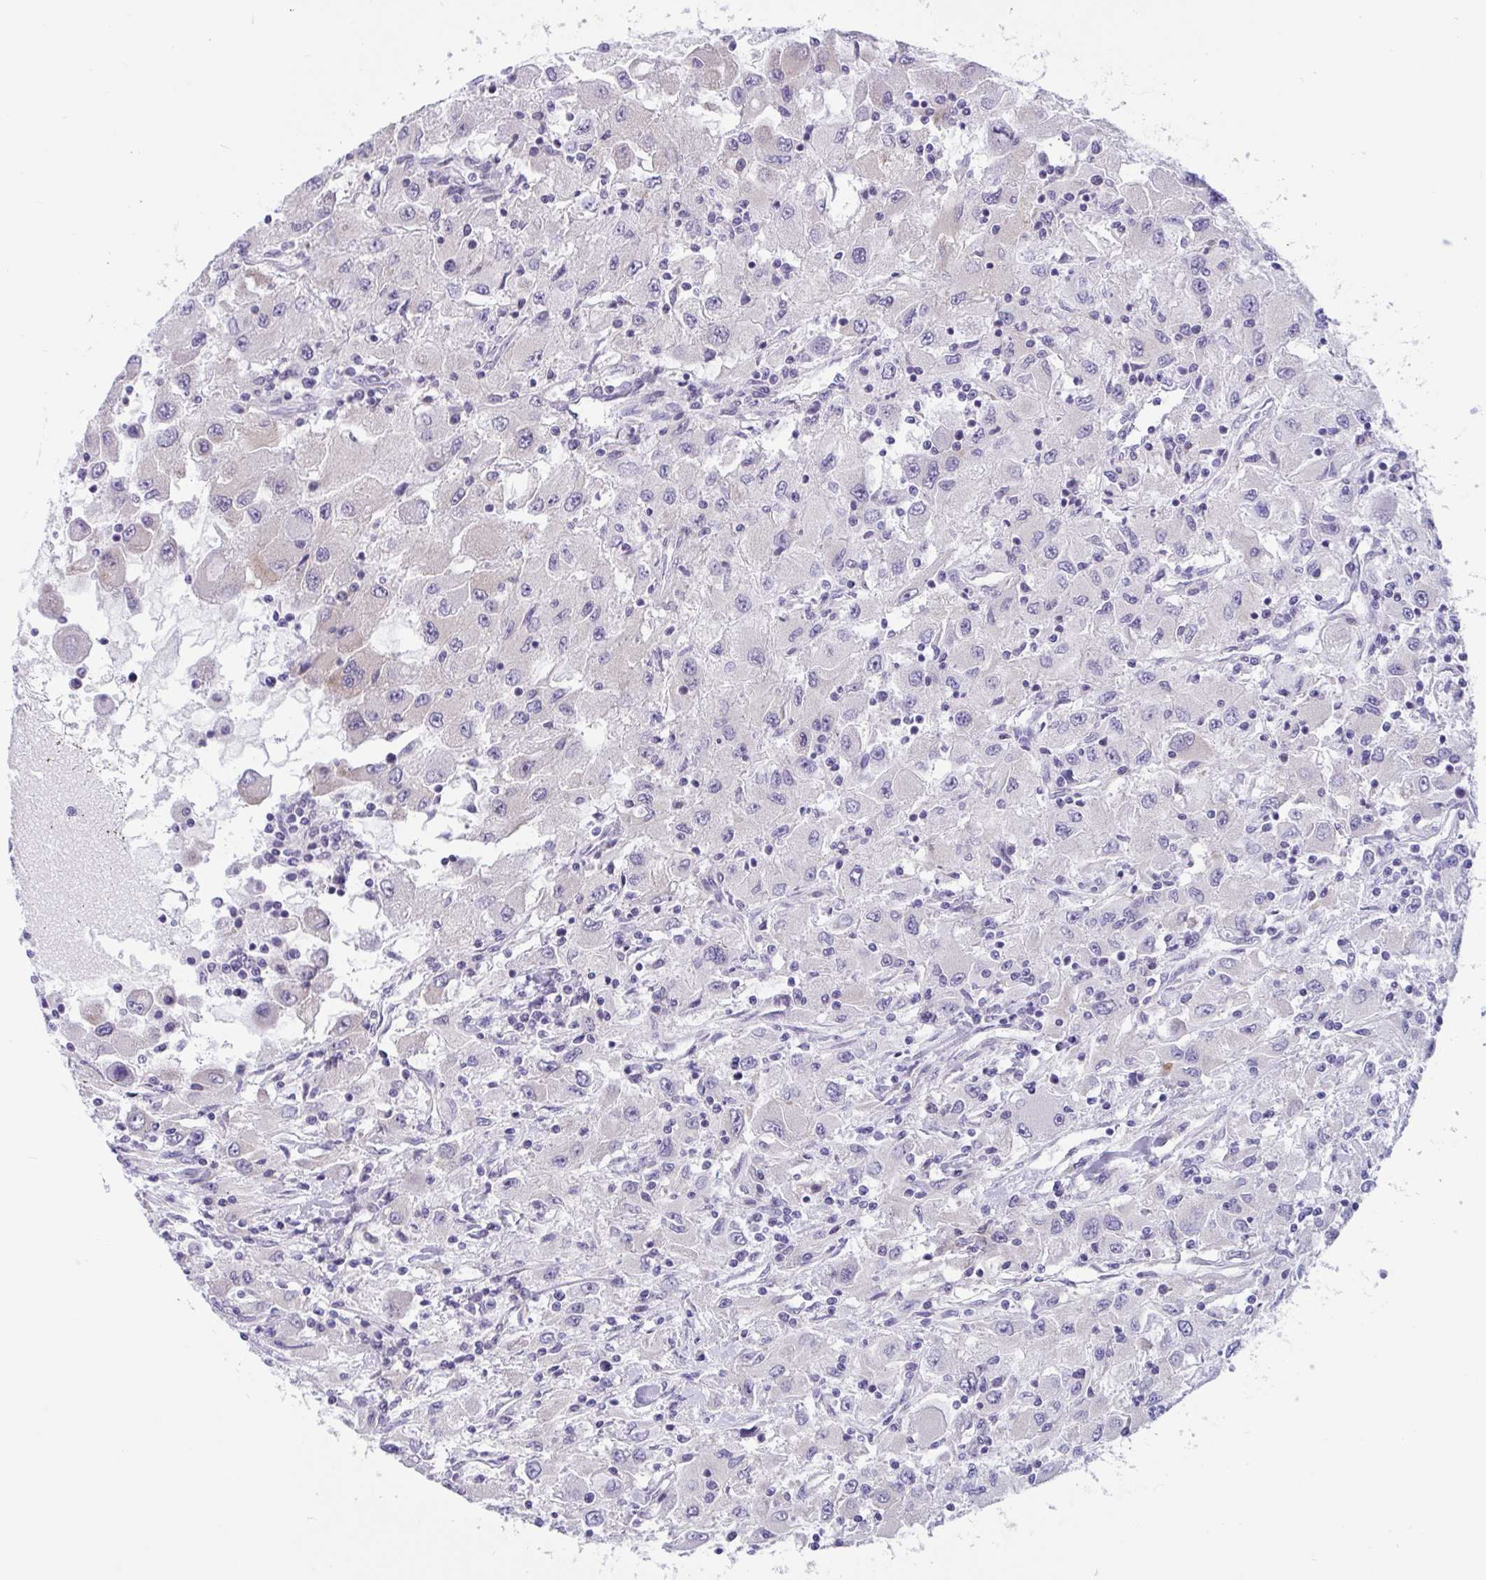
{"staining": {"intensity": "negative", "quantity": "none", "location": "none"}, "tissue": "renal cancer", "cell_type": "Tumor cells", "image_type": "cancer", "snomed": [{"axis": "morphology", "description": "Adenocarcinoma, NOS"}, {"axis": "topography", "description": "Kidney"}], "caption": "Tumor cells show no significant expression in adenocarcinoma (renal). (Stains: DAB (3,3'-diaminobenzidine) immunohistochemistry with hematoxylin counter stain, Microscopy: brightfield microscopy at high magnification).", "gene": "CAMLG", "patient": {"sex": "female", "age": 67}}